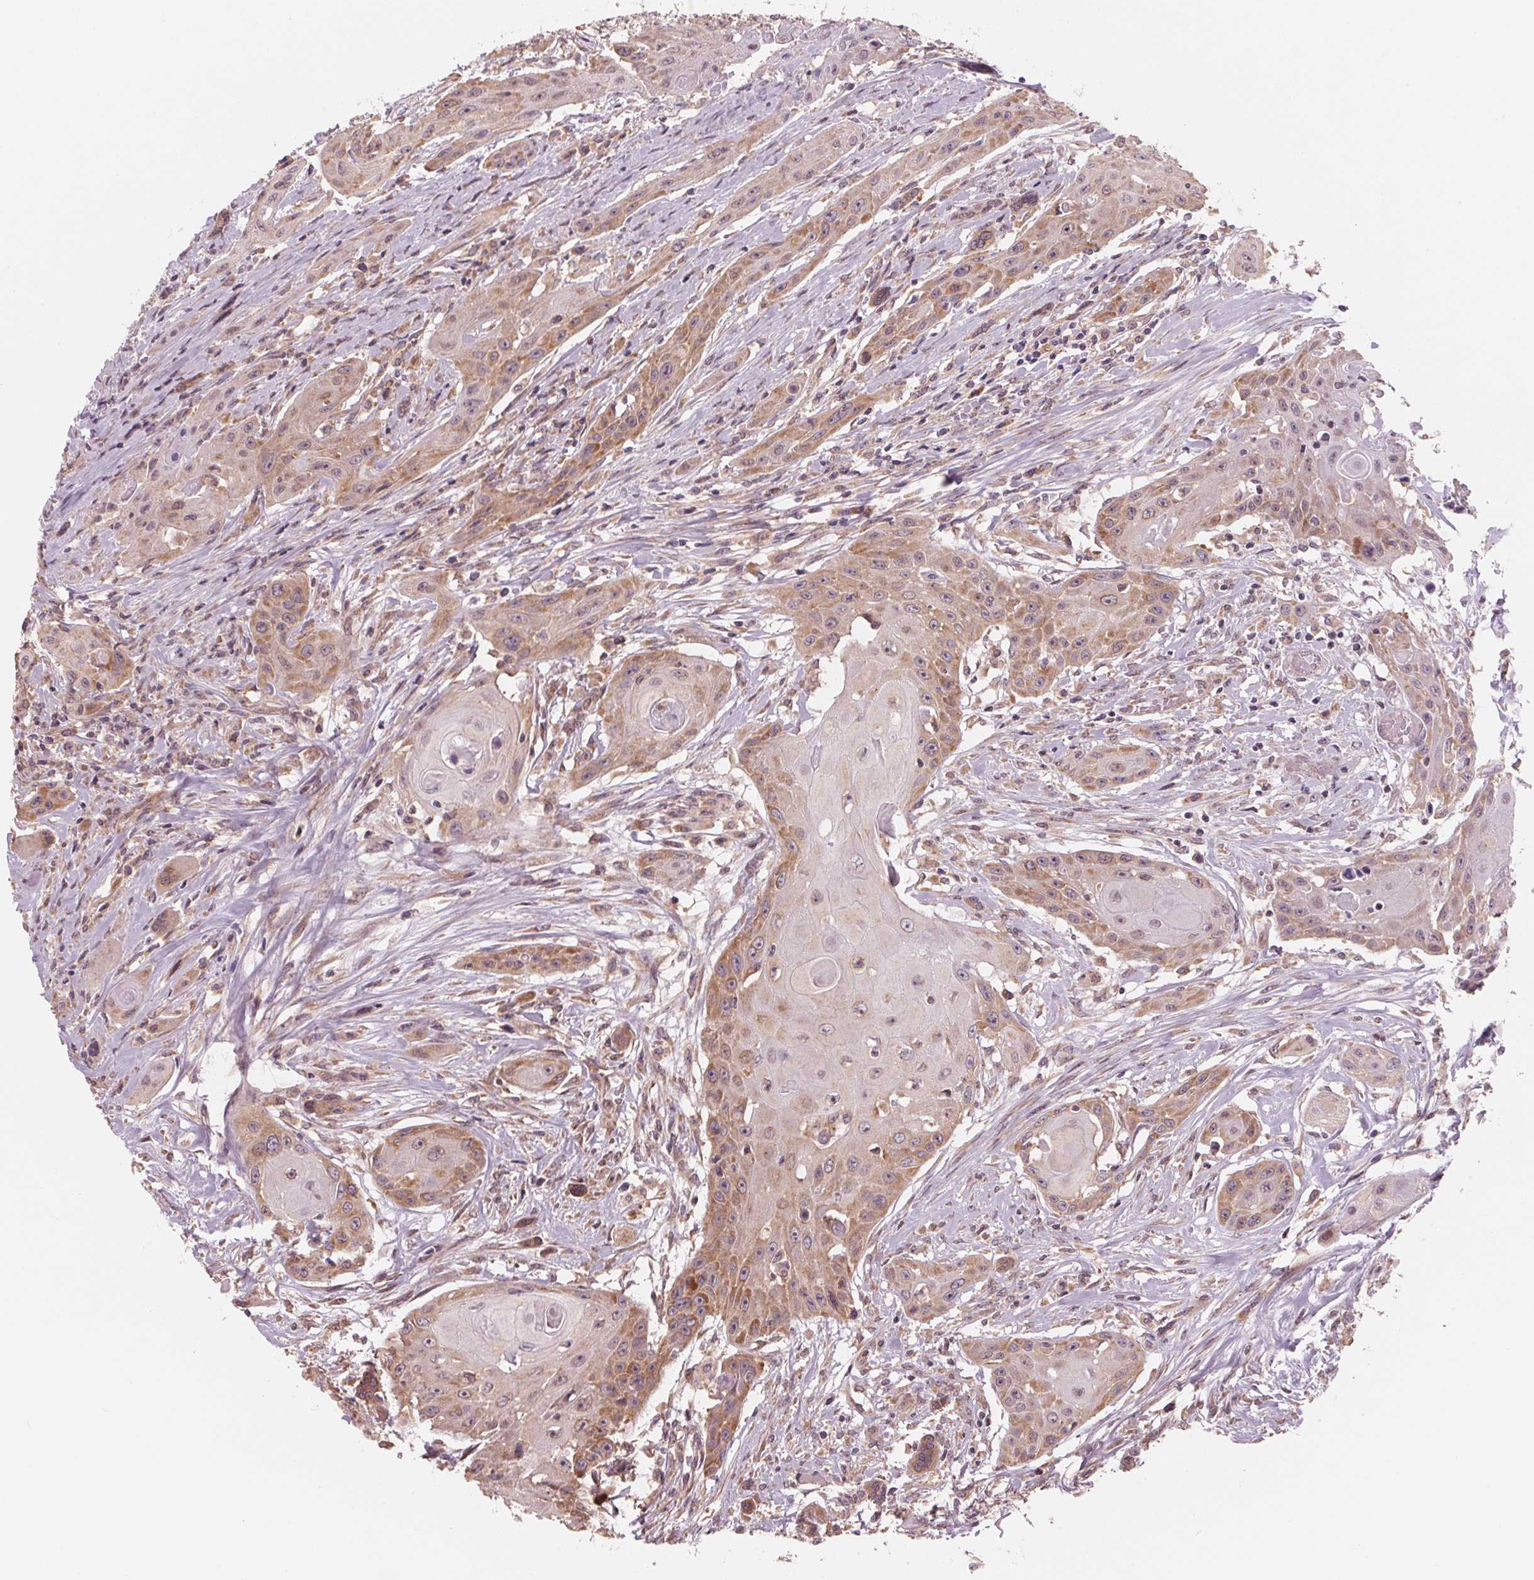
{"staining": {"intensity": "moderate", "quantity": "25%-75%", "location": "cytoplasmic/membranous"}, "tissue": "head and neck cancer", "cell_type": "Tumor cells", "image_type": "cancer", "snomed": [{"axis": "morphology", "description": "Squamous cell carcinoma, NOS"}, {"axis": "topography", "description": "Oral tissue"}, {"axis": "topography", "description": "Head-Neck"}, {"axis": "topography", "description": "Neck, NOS"}], "caption": "Squamous cell carcinoma (head and neck) stained for a protein displays moderate cytoplasmic/membranous positivity in tumor cells. The staining was performed using DAB (3,3'-diaminobenzidine) to visualize the protein expression in brown, while the nuclei were stained in blue with hematoxylin (Magnification: 20x).", "gene": "GIGYF2", "patient": {"sex": "female", "age": 55}}